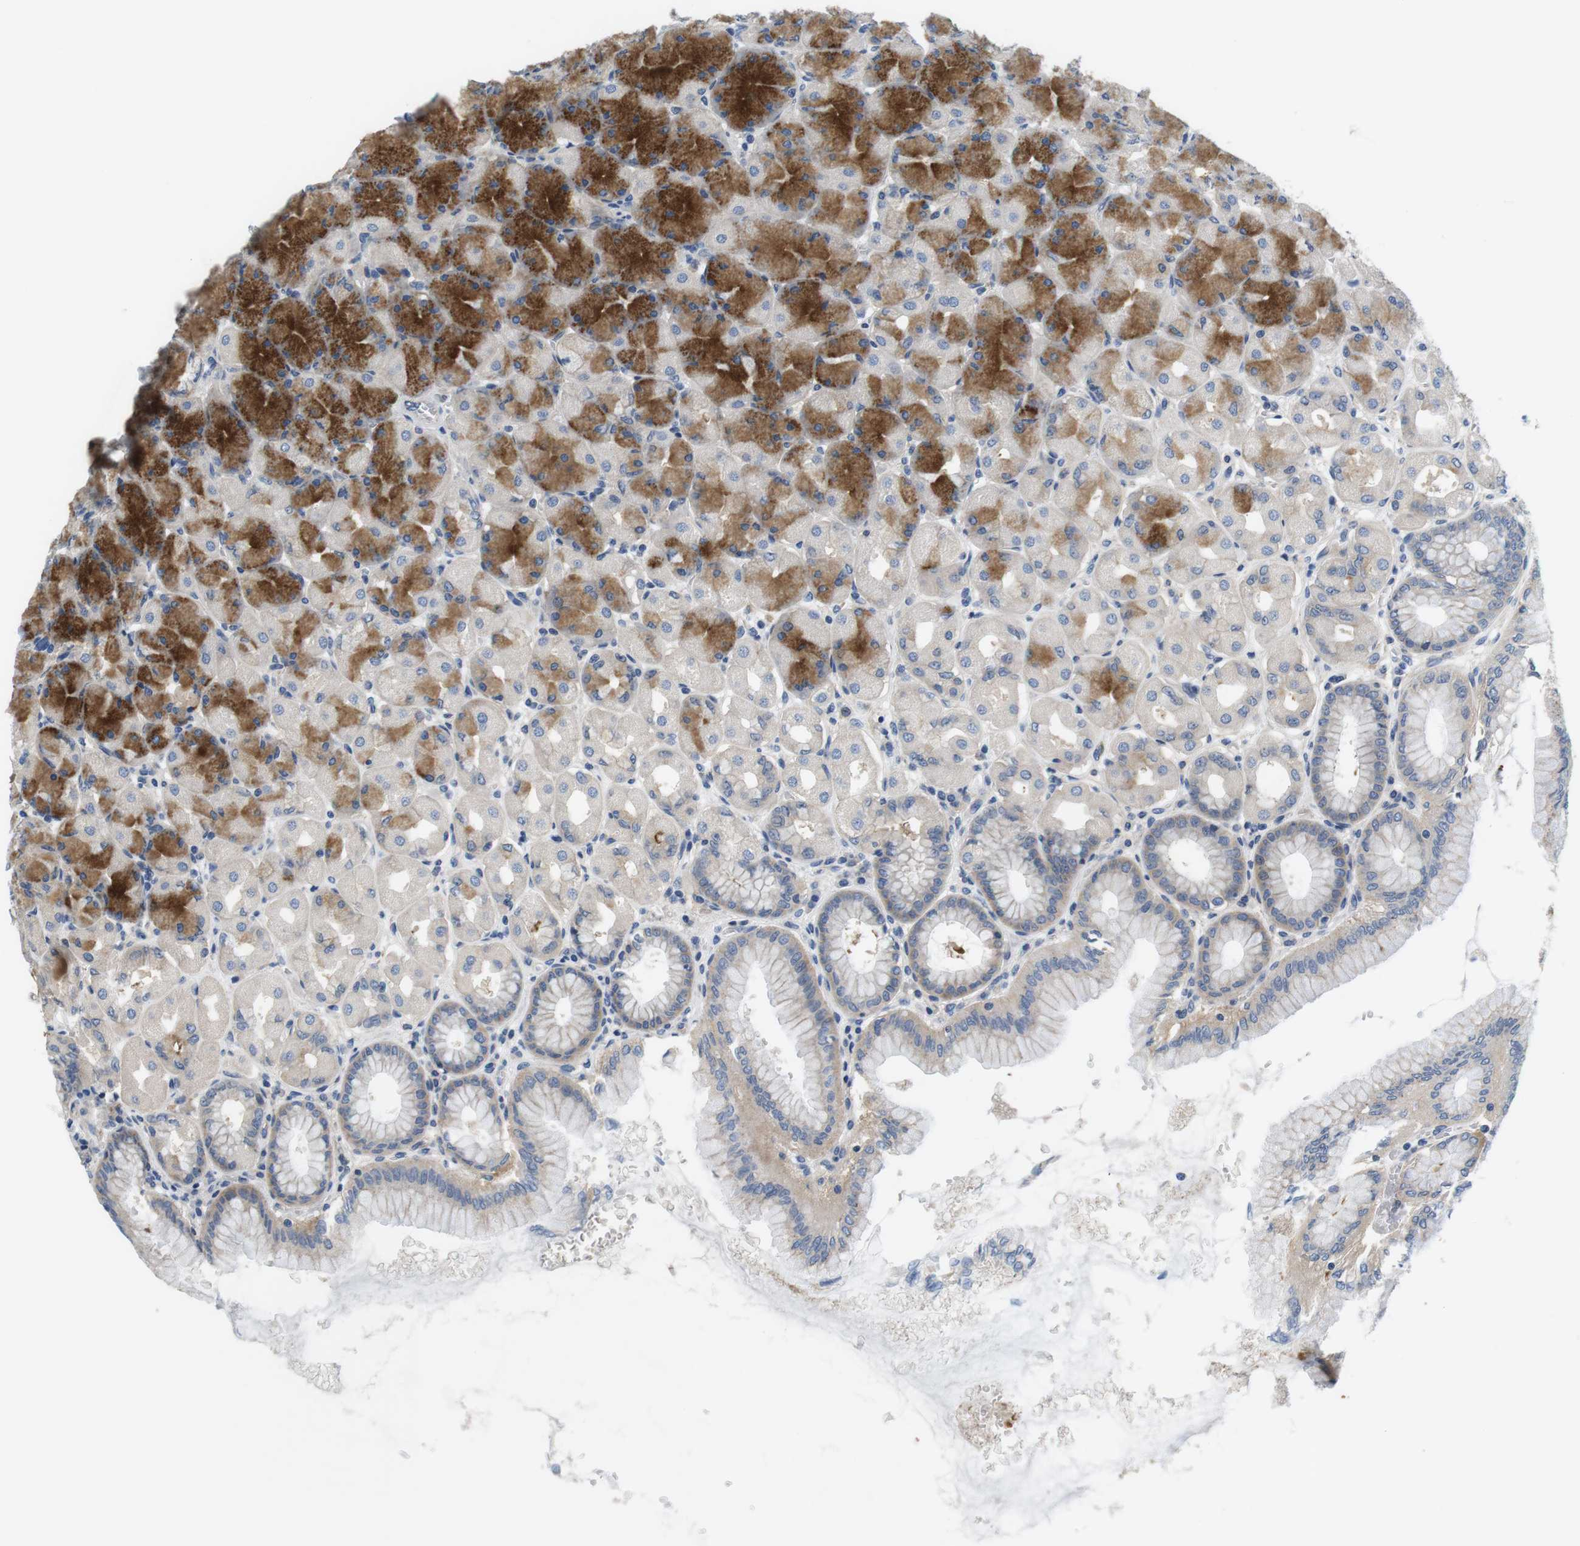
{"staining": {"intensity": "strong", "quantity": "<25%", "location": "cytoplasmic/membranous"}, "tissue": "stomach", "cell_type": "Glandular cells", "image_type": "normal", "snomed": [{"axis": "morphology", "description": "Normal tissue, NOS"}, {"axis": "topography", "description": "Stomach, upper"}], "caption": "Strong cytoplasmic/membranous staining for a protein is present in approximately <25% of glandular cells of normal stomach using IHC.", "gene": "SLC30A1", "patient": {"sex": "female", "age": 56}}